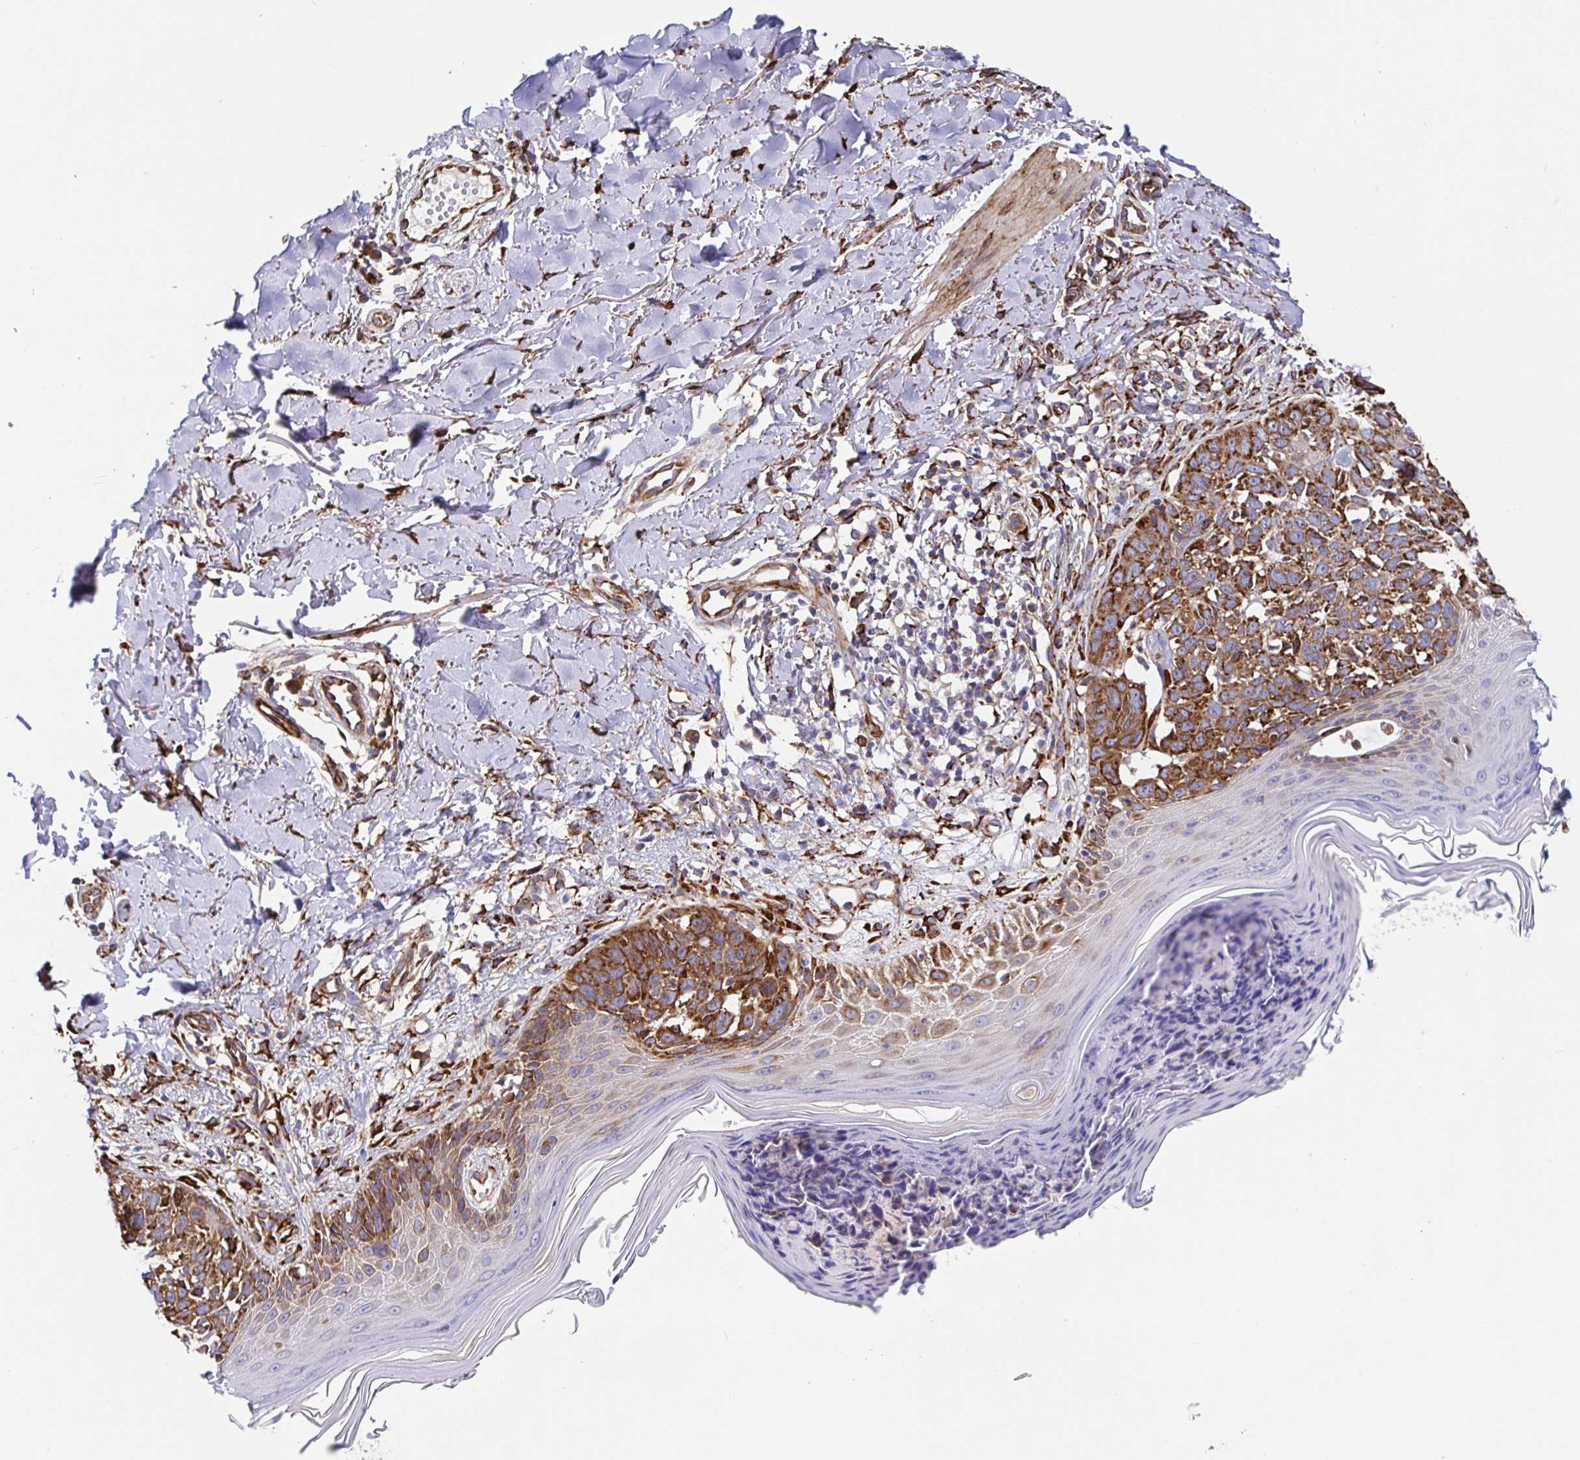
{"staining": {"intensity": "strong", "quantity": ">75%", "location": "cytoplasmic/membranous"}, "tissue": "skin cancer", "cell_type": "Tumor cells", "image_type": "cancer", "snomed": [{"axis": "morphology", "description": "Basal cell carcinoma"}, {"axis": "topography", "description": "Skin"}], "caption": "This is a histology image of immunohistochemistry (IHC) staining of skin cancer (basal cell carcinoma), which shows strong staining in the cytoplasmic/membranous of tumor cells.", "gene": "MAOA", "patient": {"sex": "female", "age": 45}}